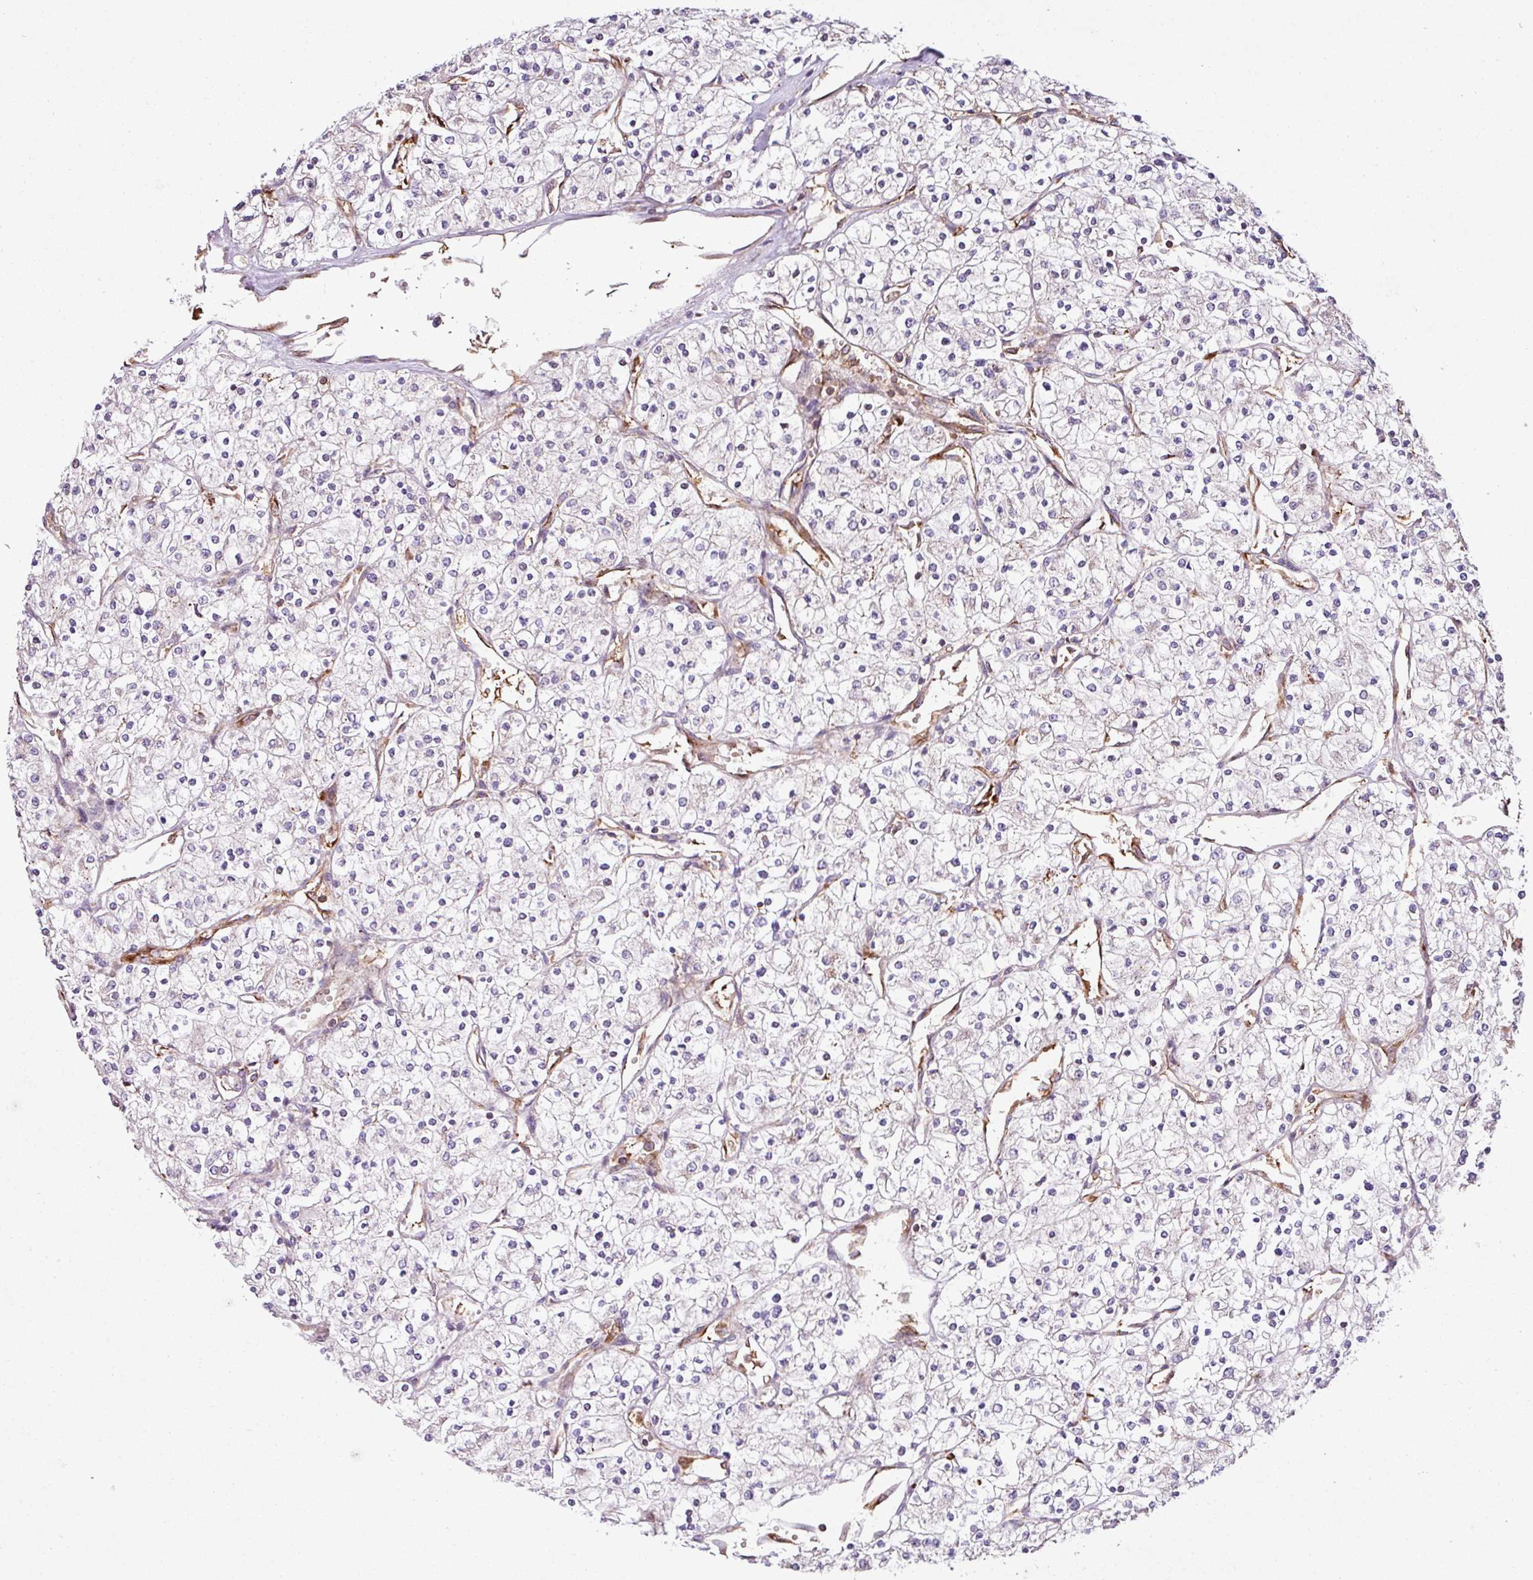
{"staining": {"intensity": "negative", "quantity": "none", "location": "none"}, "tissue": "renal cancer", "cell_type": "Tumor cells", "image_type": "cancer", "snomed": [{"axis": "morphology", "description": "Adenocarcinoma, NOS"}, {"axis": "topography", "description": "Kidney"}], "caption": "This is an immunohistochemistry photomicrograph of human renal cancer. There is no positivity in tumor cells.", "gene": "ZNF106", "patient": {"sex": "male", "age": 80}}